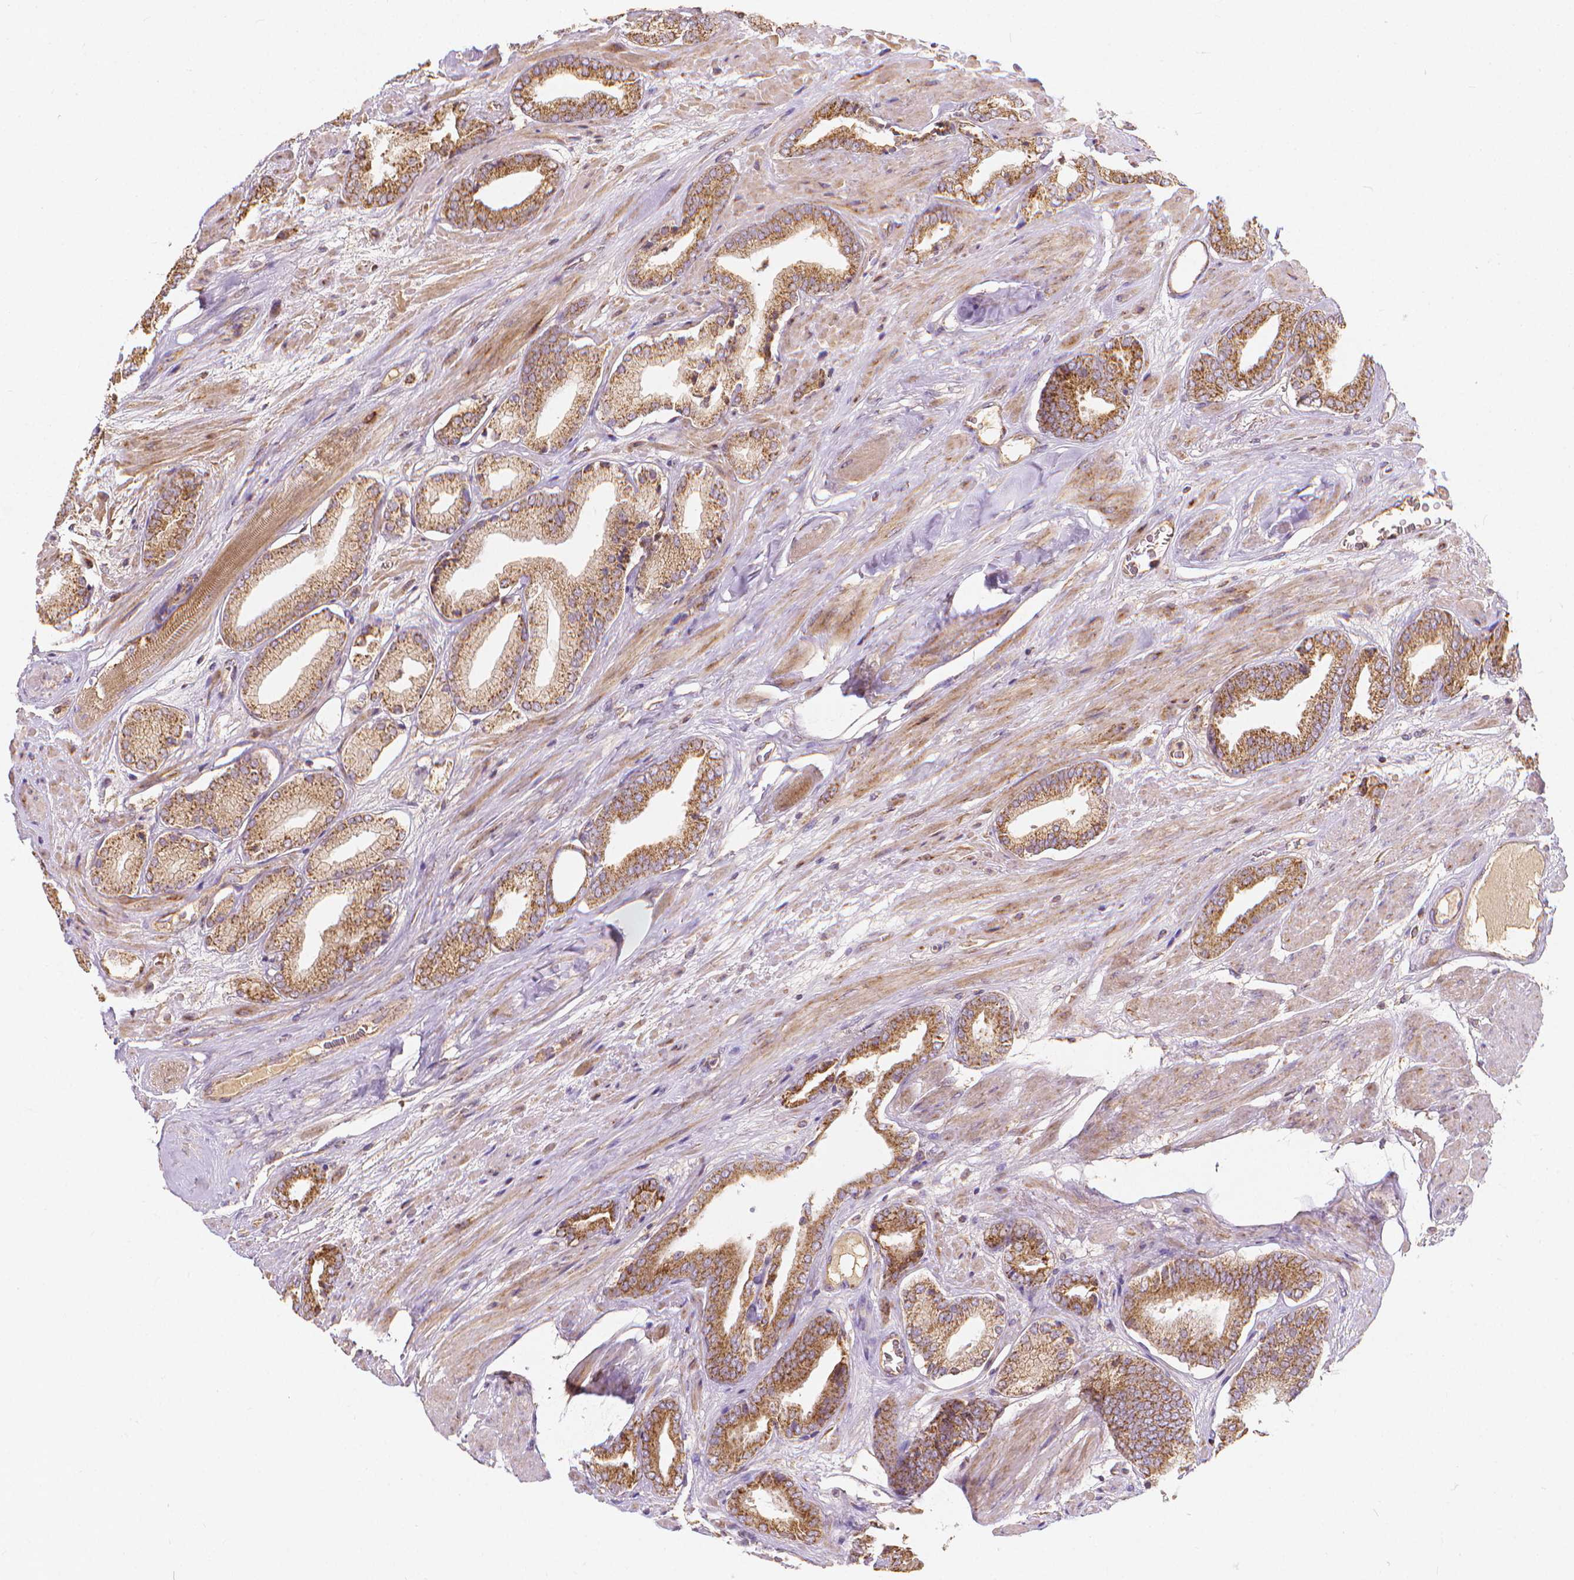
{"staining": {"intensity": "moderate", "quantity": ">75%", "location": "cytoplasmic/membranous"}, "tissue": "prostate cancer", "cell_type": "Tumor cells", "image_type": "cancer", "snomed": [{"axis": "morphology", "description": "Adenocarcinoma, High grade"}, {"axis": "topography", "description": "Prostate"}], "caption": "Prostate cancer (high-grade adenocarcinoma) stained with a brown dye demonstrates moderate cytoplasmic/membranous positive positivity in about >75% of tumor cells.", "gene": "SNCAIP", "patient": {"sex": "male", "age": 56}}